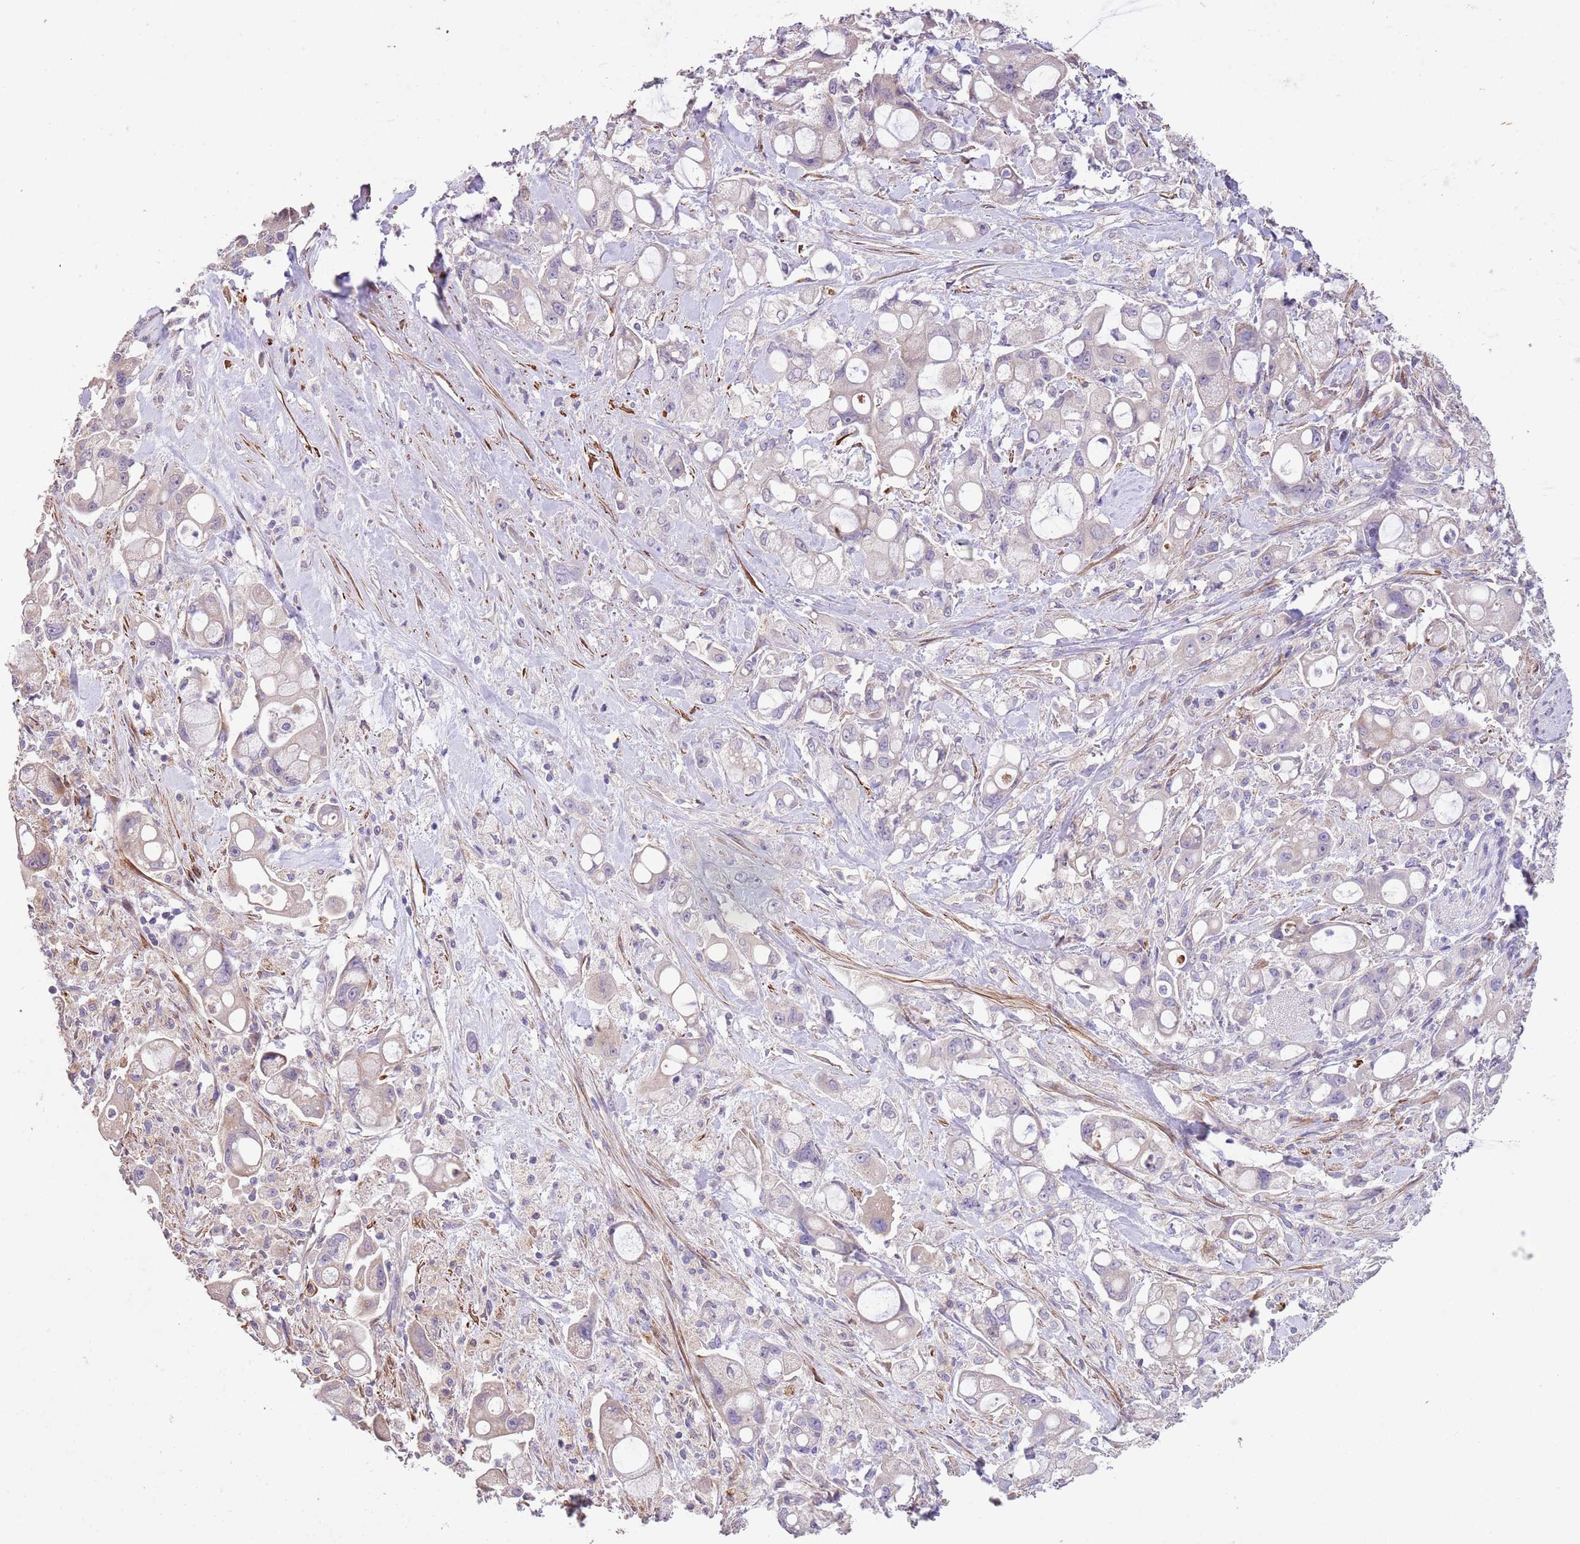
{"staining": {"intensity": "negative", "quantity": "none", "location": "none"}, "tissue": "pancreatic cancer", "cell_type": "Tumor cells", "image_type": "cancer", "snomed": [{"axis": "morphology", "description": "Adenocarcinoma, NOS"}, {"axis": "topography", "description": "Pancreas"}], "caption": "Human adenocarcinoma (pancreatic) stained for a protein using IHC demonstrates no positivity in tumor cells.", "gene": "PIGA", "patient": {"sex": "male", "age": 68}}